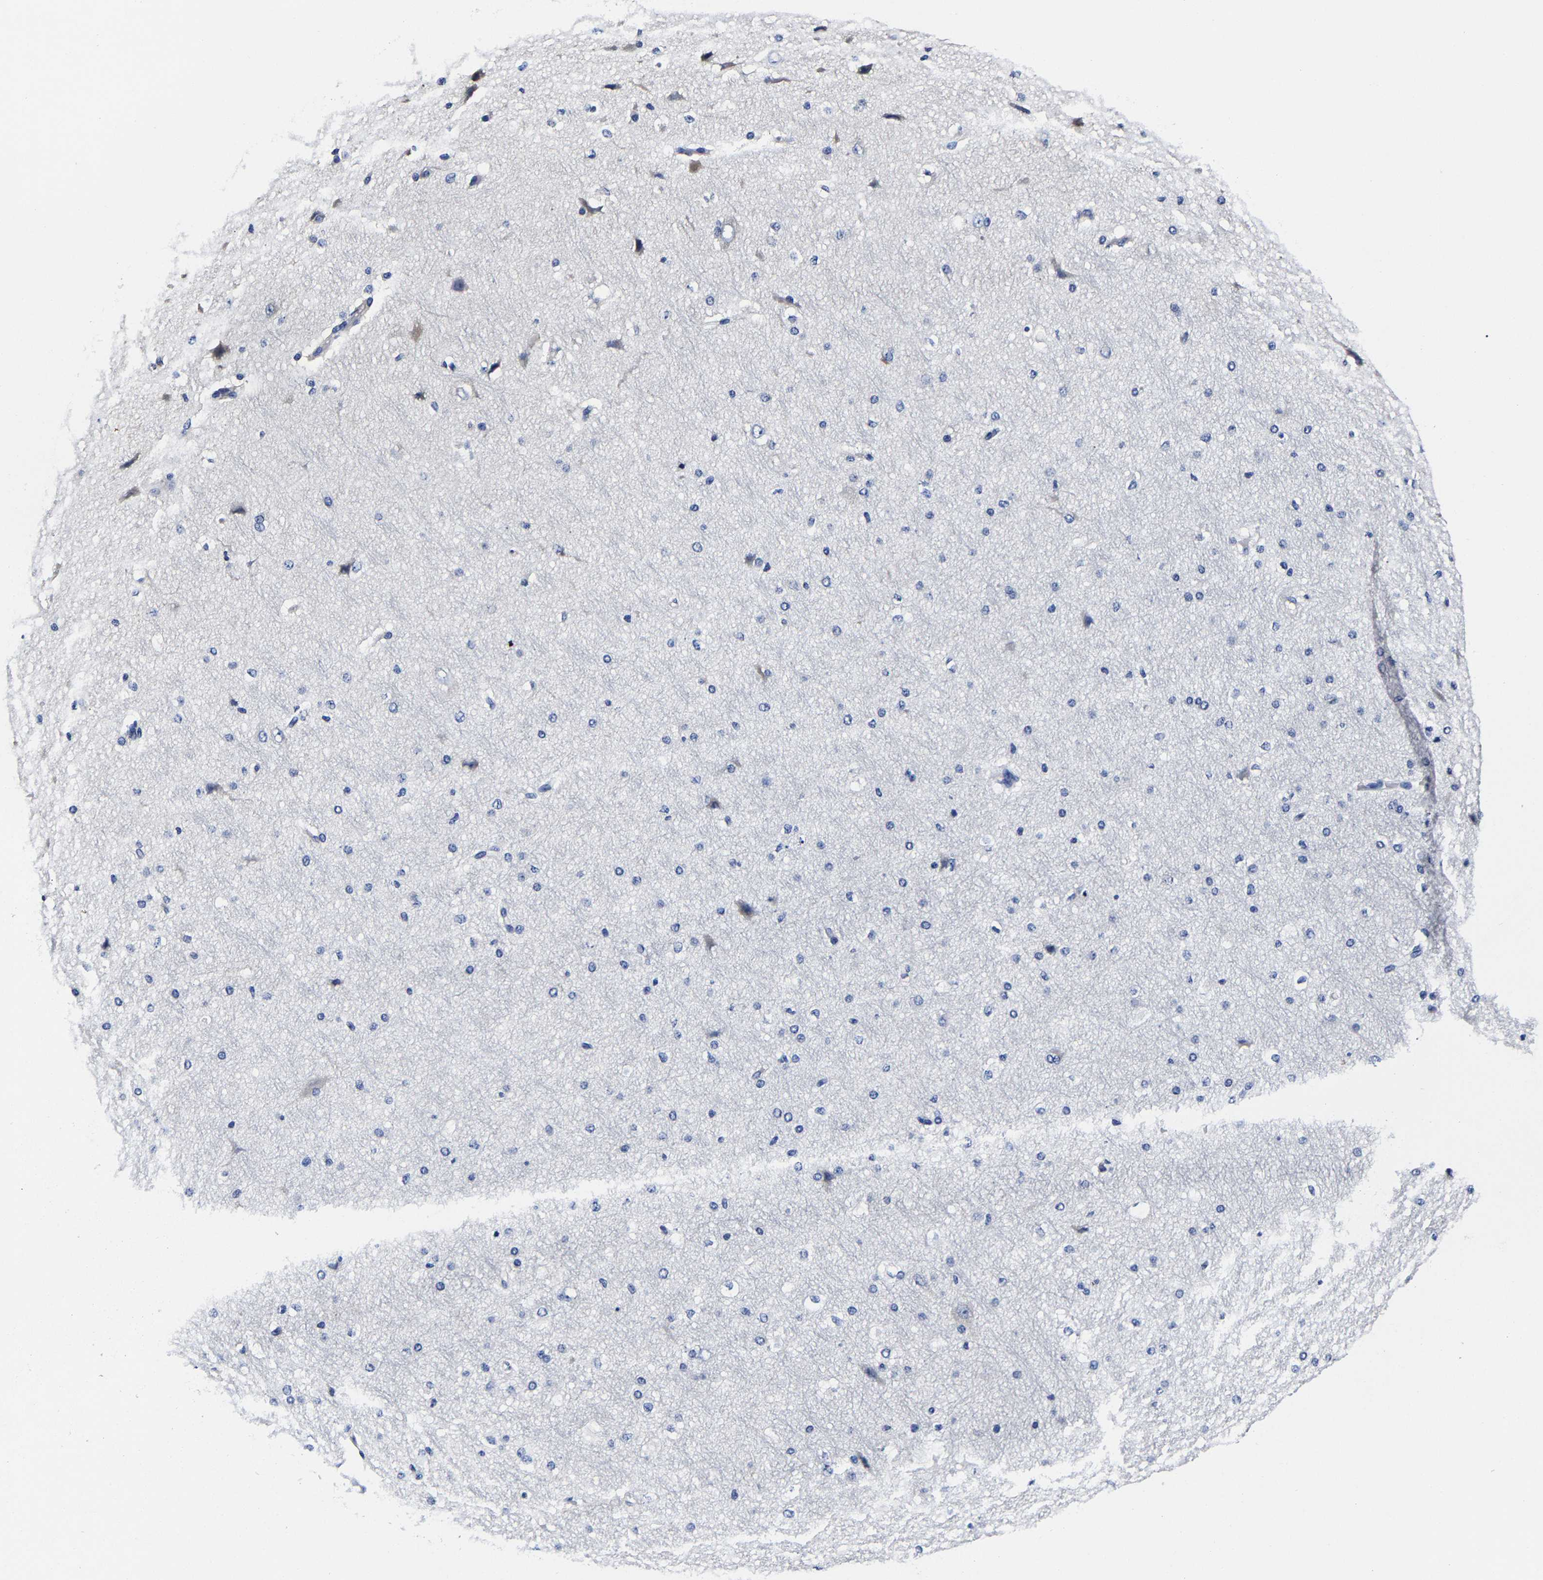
{"staining": {"intensity": "negative", "quantity": "none", "location": "none"}, "tissue": "cerebral cortex", "cell_type": "Endothelial cells", "image_type": "normal", "snomed": [{"axis": "morphology", "description": "Normal tissue, NOS"}, {"axis": "morphology", "description": "Developmental malformation"}, {"axis": "topography", "description": "Cerebral cortex"}], "caption": "Human cerebral cortex stained for a protein using immunohistochemistry shows no positivity in endothelial cells.", "gene": "AKAP4", "patient": {"sex": "female", "age": 30}}